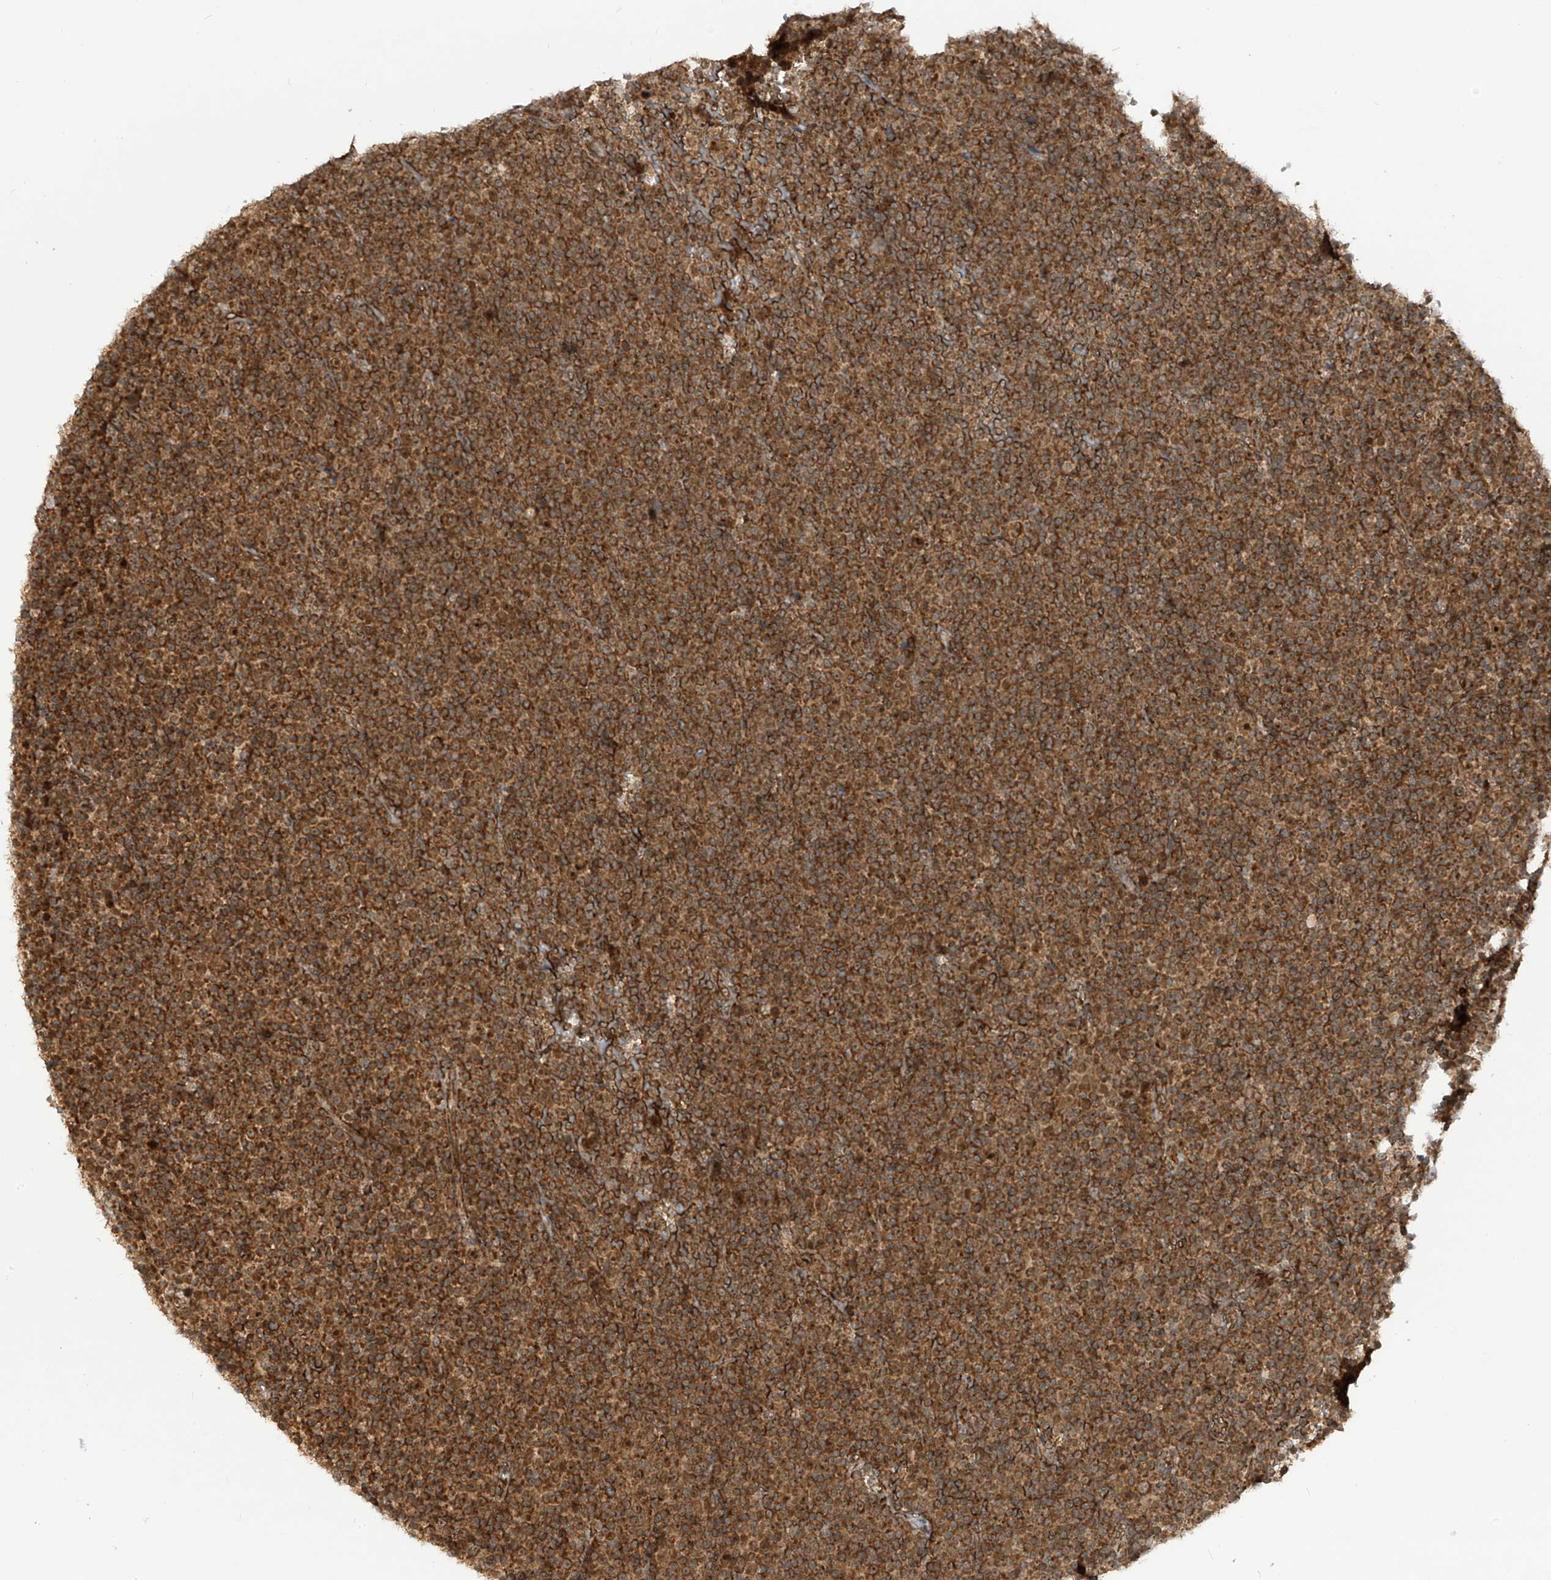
{"staining": {"intensity": "moderate", "quantity": ">75%", "location": "cytoplasmic/membranous"}, "tissue": "lymphoma", "cell_type": "Tumor cells", "image_type": "cancer", "snomed": [{"axis": "morphology", "description": "Malignant lymphoma, non-Hodgkin's type, Low grade"}, {"axis": "topography", "description": "Lymph node"}], "caption": "There is medium levels of moderate cytoplasmic/membranous staining in tumor cells of lymphoma, as demonstrated by immunohistochemical staining (brown color).", "gene": "TRIM67", "patient": {"sex": "female", "age": 67}}